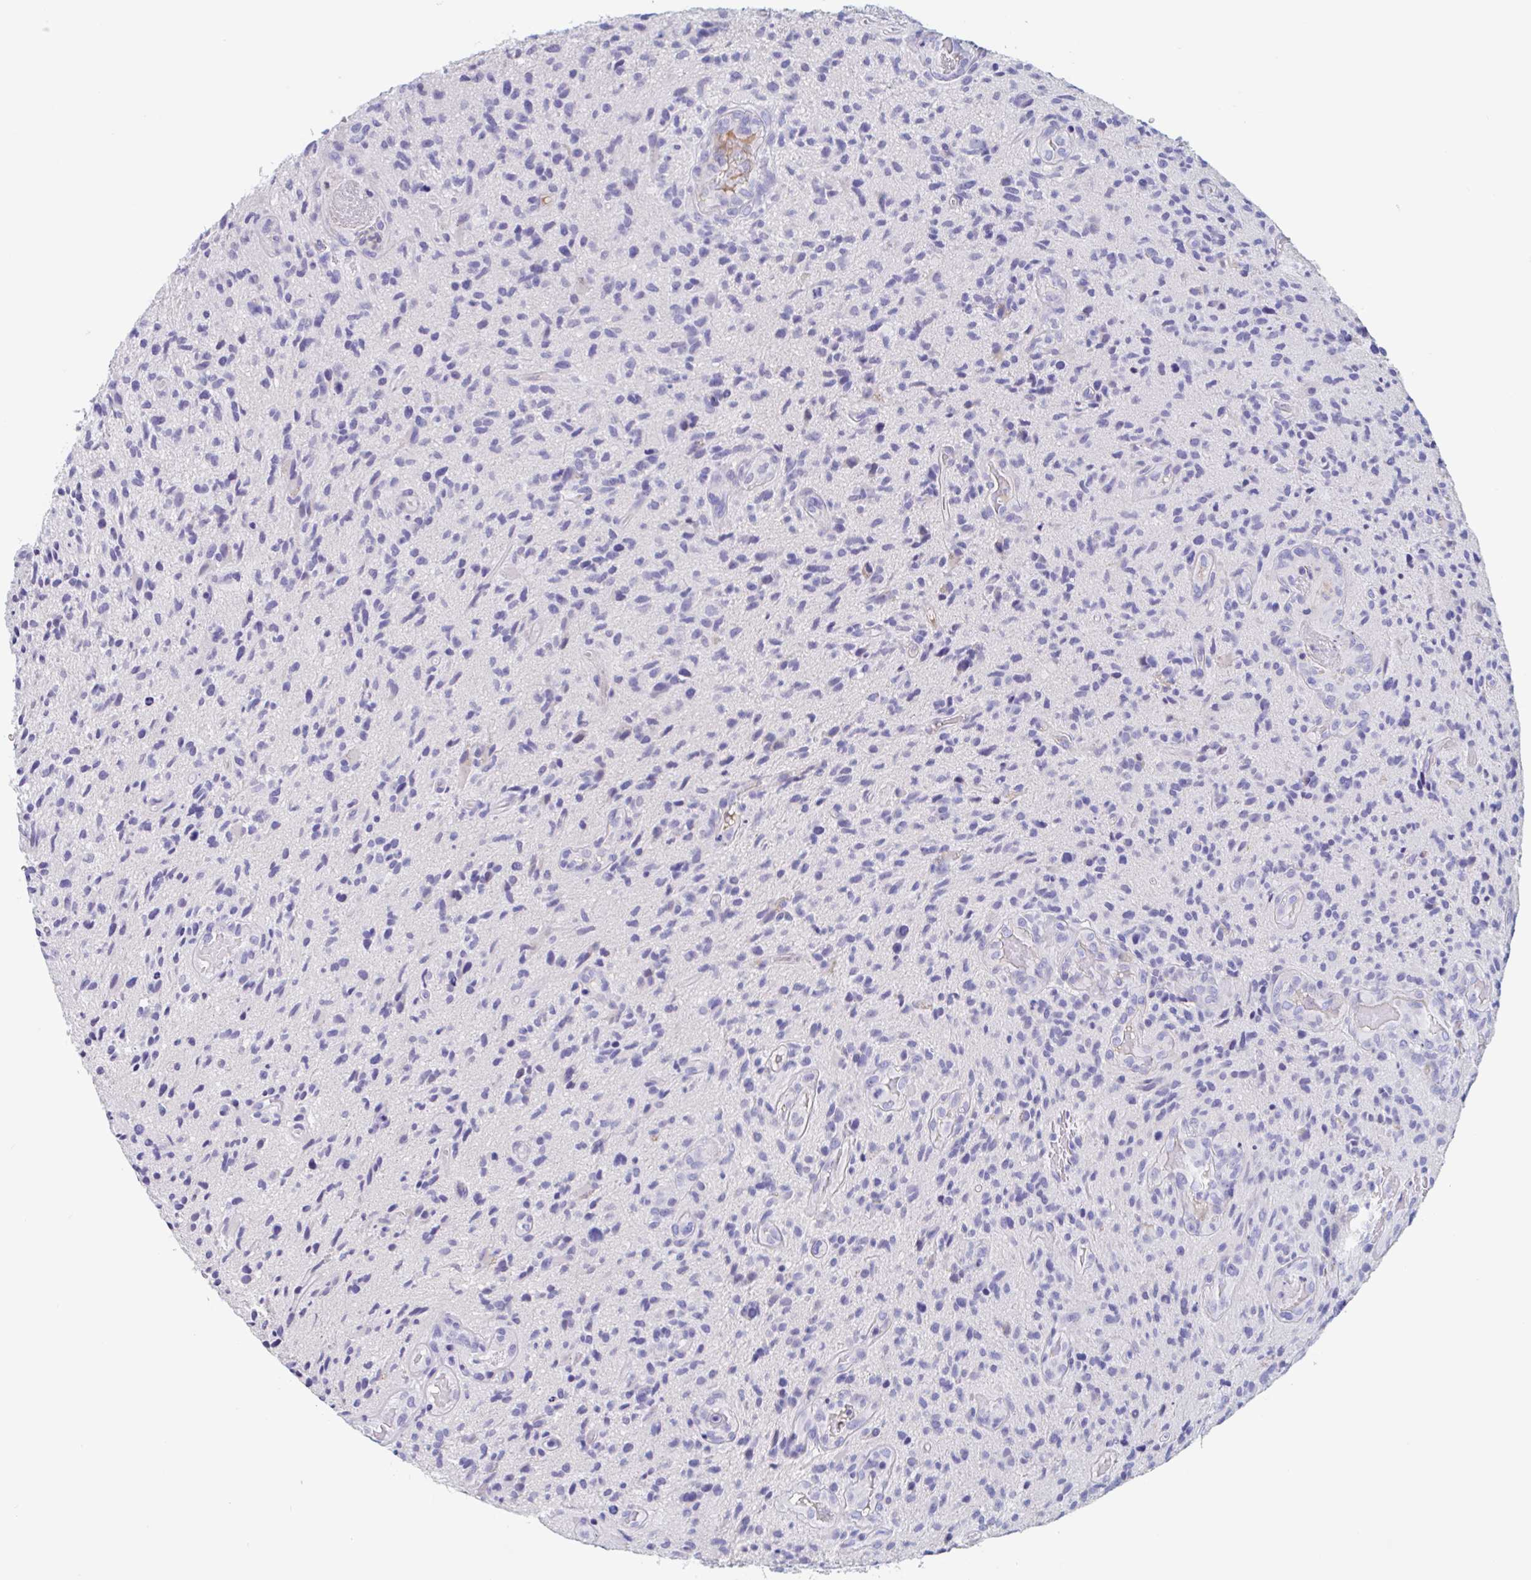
{"staining": {"intensity": "negative", "quantity": "none", "location": "none"}, "tissue": "glioma", "cell_type": "Tumor cells", "image_type": "cancer", "snomed": [{"axis": "morphology", "description": "Glioma, malignant, High grade"}, {"axis": "topography", "description": "Brain"}], "caption": "A high-resolution image shows IHC staining of glioma, which demonstrates no significant expression in tumor cells.", "gene": "ZNHIT2", "patient": {"sex": "male", "age": 55}}